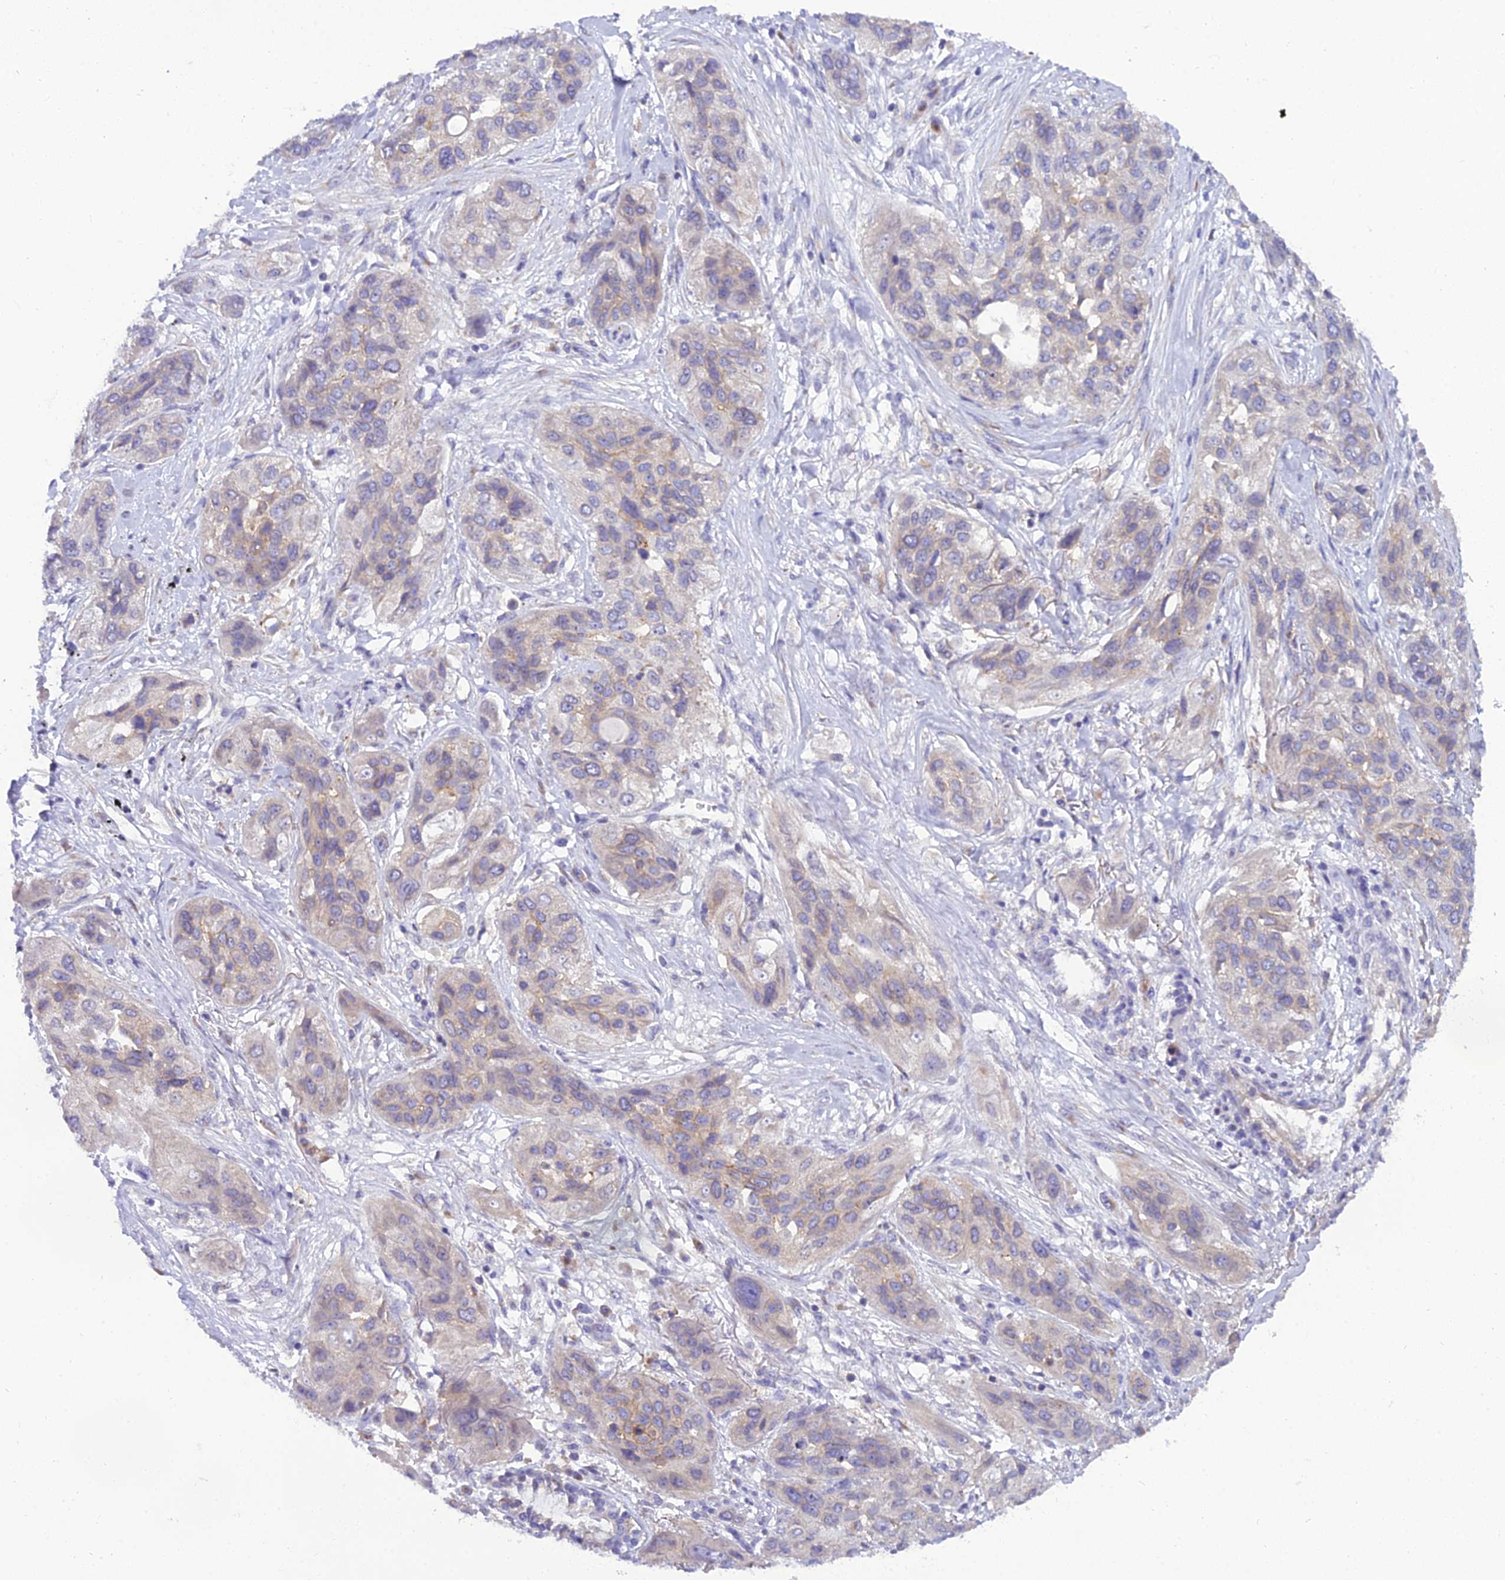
{"staining": {"intensity": "weak", "quantity": "<25%", "location": "cytoplasmic/membranous"}, "tissue": "lung cancer", "cell_type": "Tumor cells", "image_type": "cancer", "snomed": [{"axis": "morphology", "description": "Squamous cell carcinoma, NOS"}, {"axis": "topography", "description": "Lung"}], "caption": "High power microscopy histopathology image of an IHC photomicrograph of squamous cell carcinoma (lung), revealing no significant expression in tumor cells.", "gene": "GOLPH3", "patient": {"sex": "female", "age": 70}}